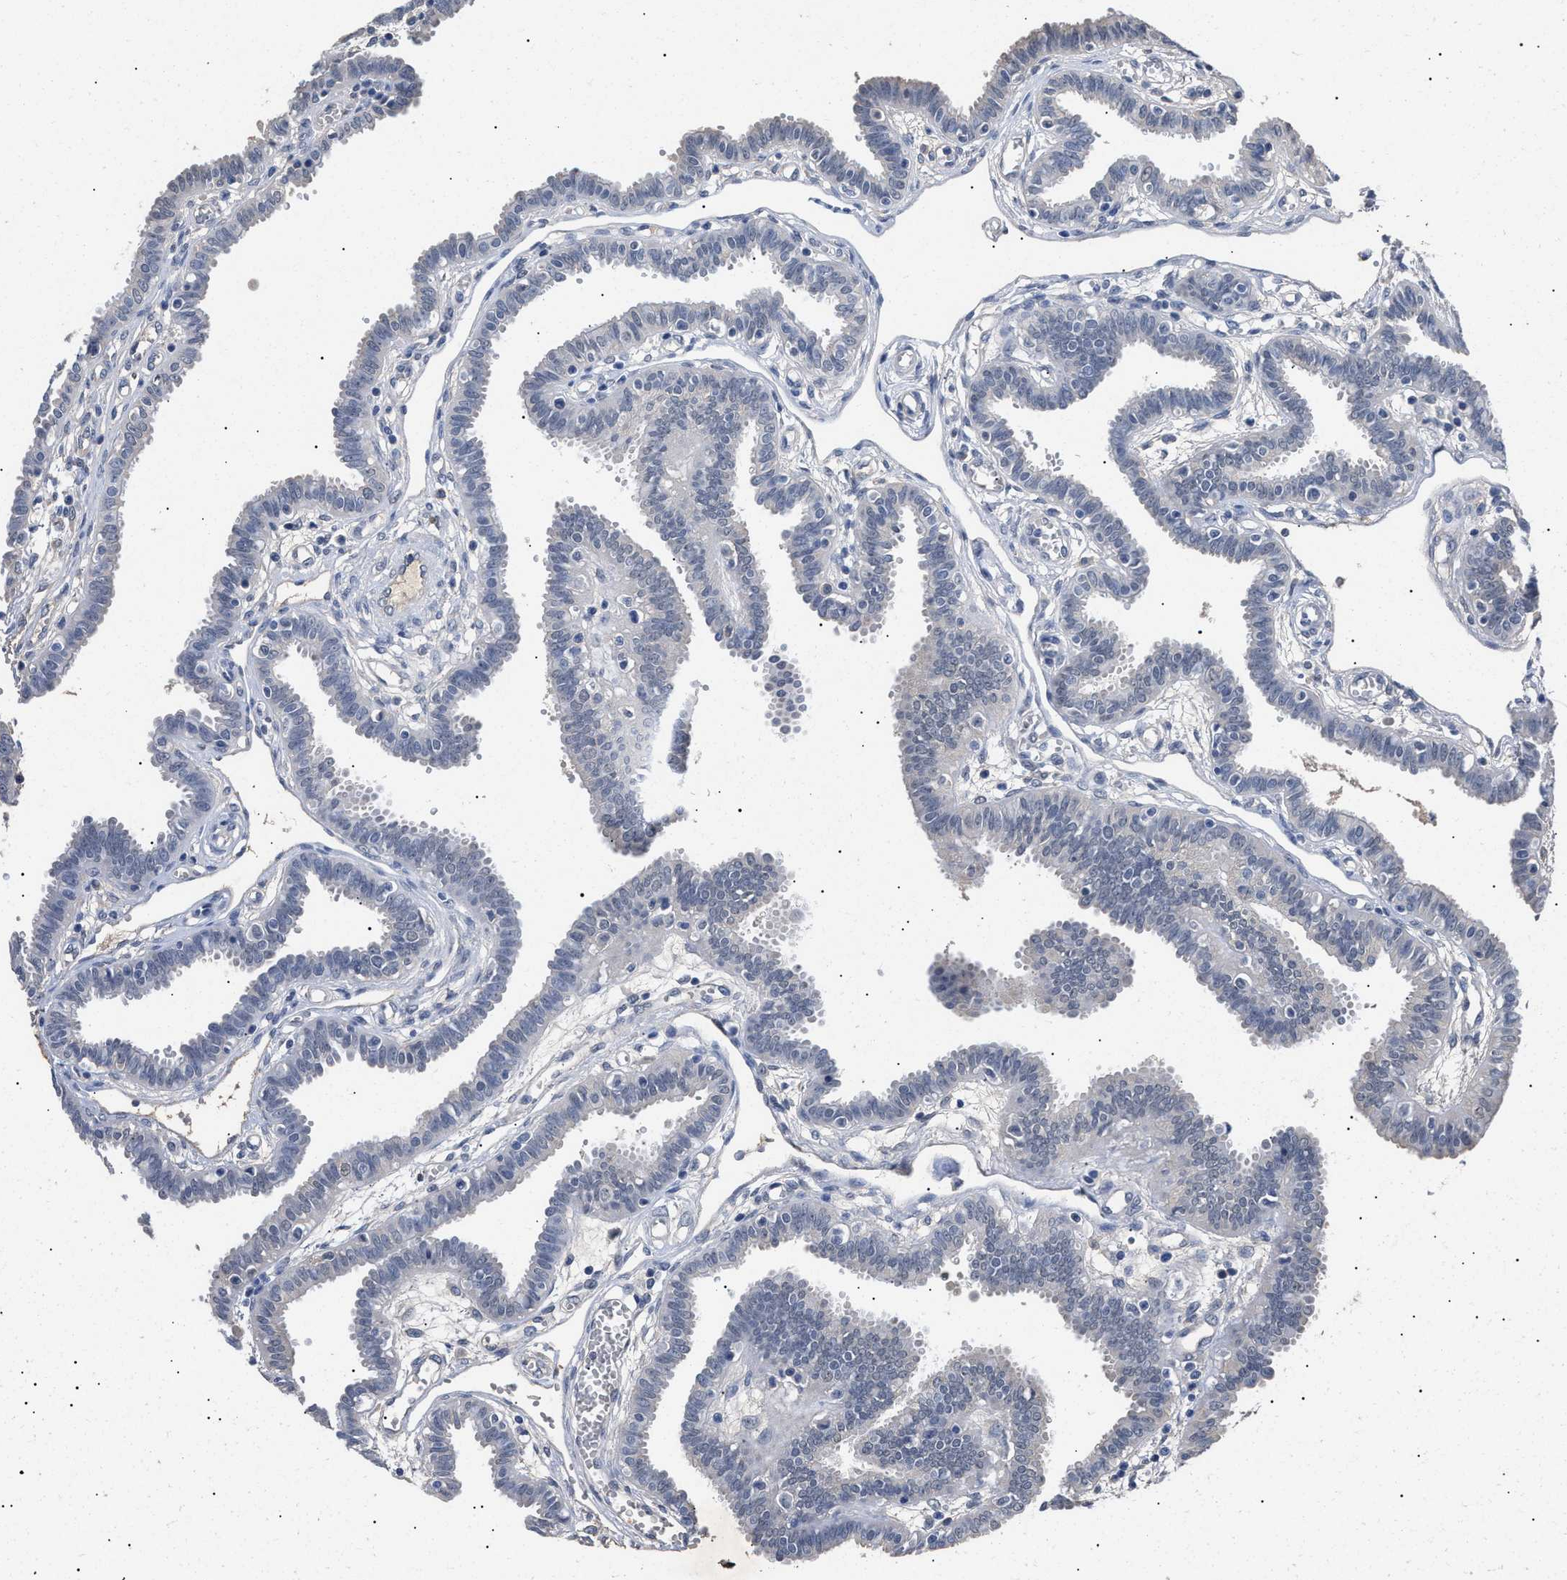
{"staining": {"intensity": "negative", "quantity": "none", "location": "none"}, "tissue": "fallopian tube", "cell_type": "Glandular cells", "image_type": "normal", "snomed": [{"axis": "morphology", "description": "Normal tissue, NOS"}, {"axis": "topography", "description": "Fallopian tube"}], "caption": "Immunohistochemical staining of unremarkable human fallopian tube demonstrates no significant staining in glandular cells. The staining was performed using DAB (3,3'-diaminobenzidine) to visualize the protein expression in brown, while the nuclei were stained in blue with hematoxylin (Magnification: 20x).", "gene": "PRRT2", "patient": {"sex": "female", "age": 32}}